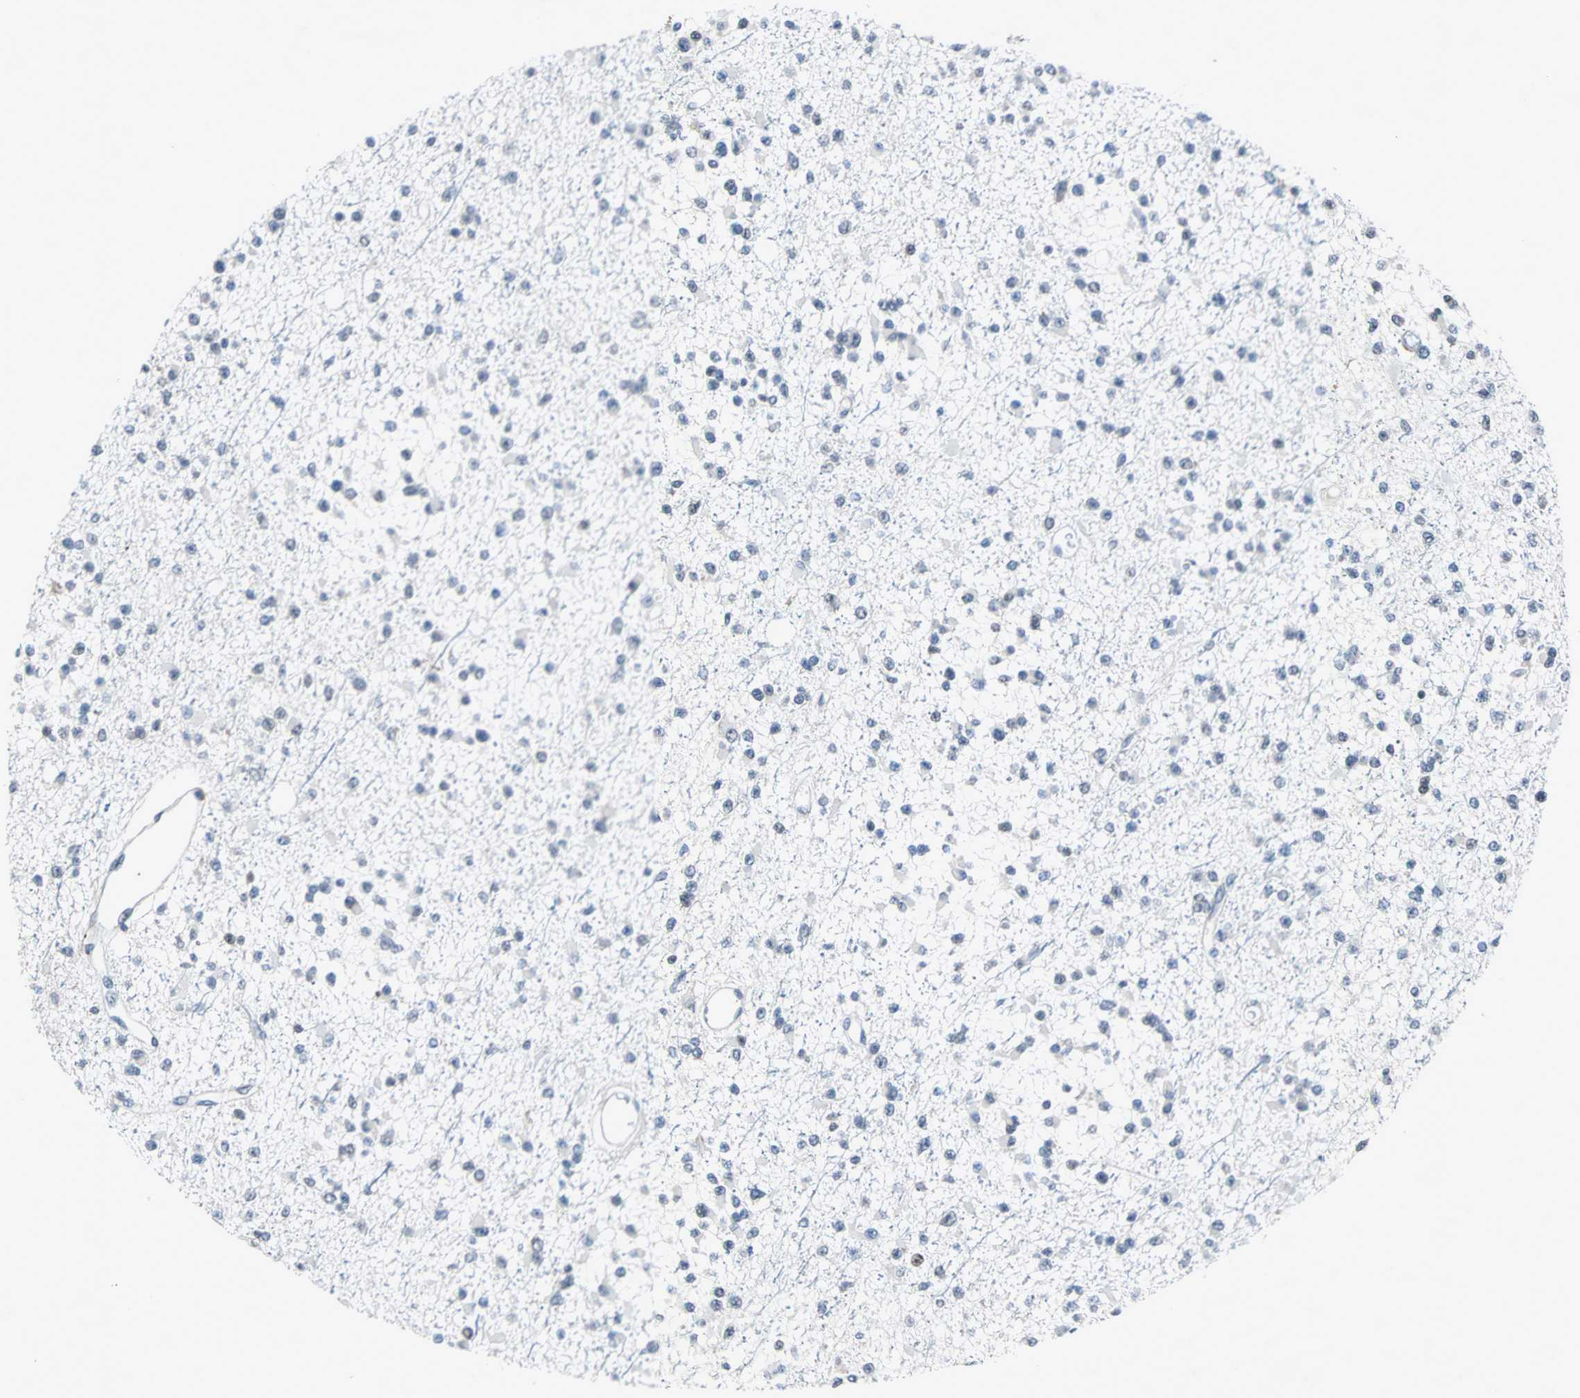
{"staining": {"intensity": "negative", "quantity": "none", "location": "none"}, "tissue": "glioma", "cell_type": "Tumor cells", "image_type": "cancer", "snomed": [{"axis": "morphology", "description": "Glioma, malignant, Low grade"}, {"axis": "topography", "description": "Brain"}], "caption": "An immunohistochemistry micrograph of glioma is shown. There is no staining in tumor cells of glioma.", "gene": "USP28", "patient": {"sex": "female", "age": 22}}